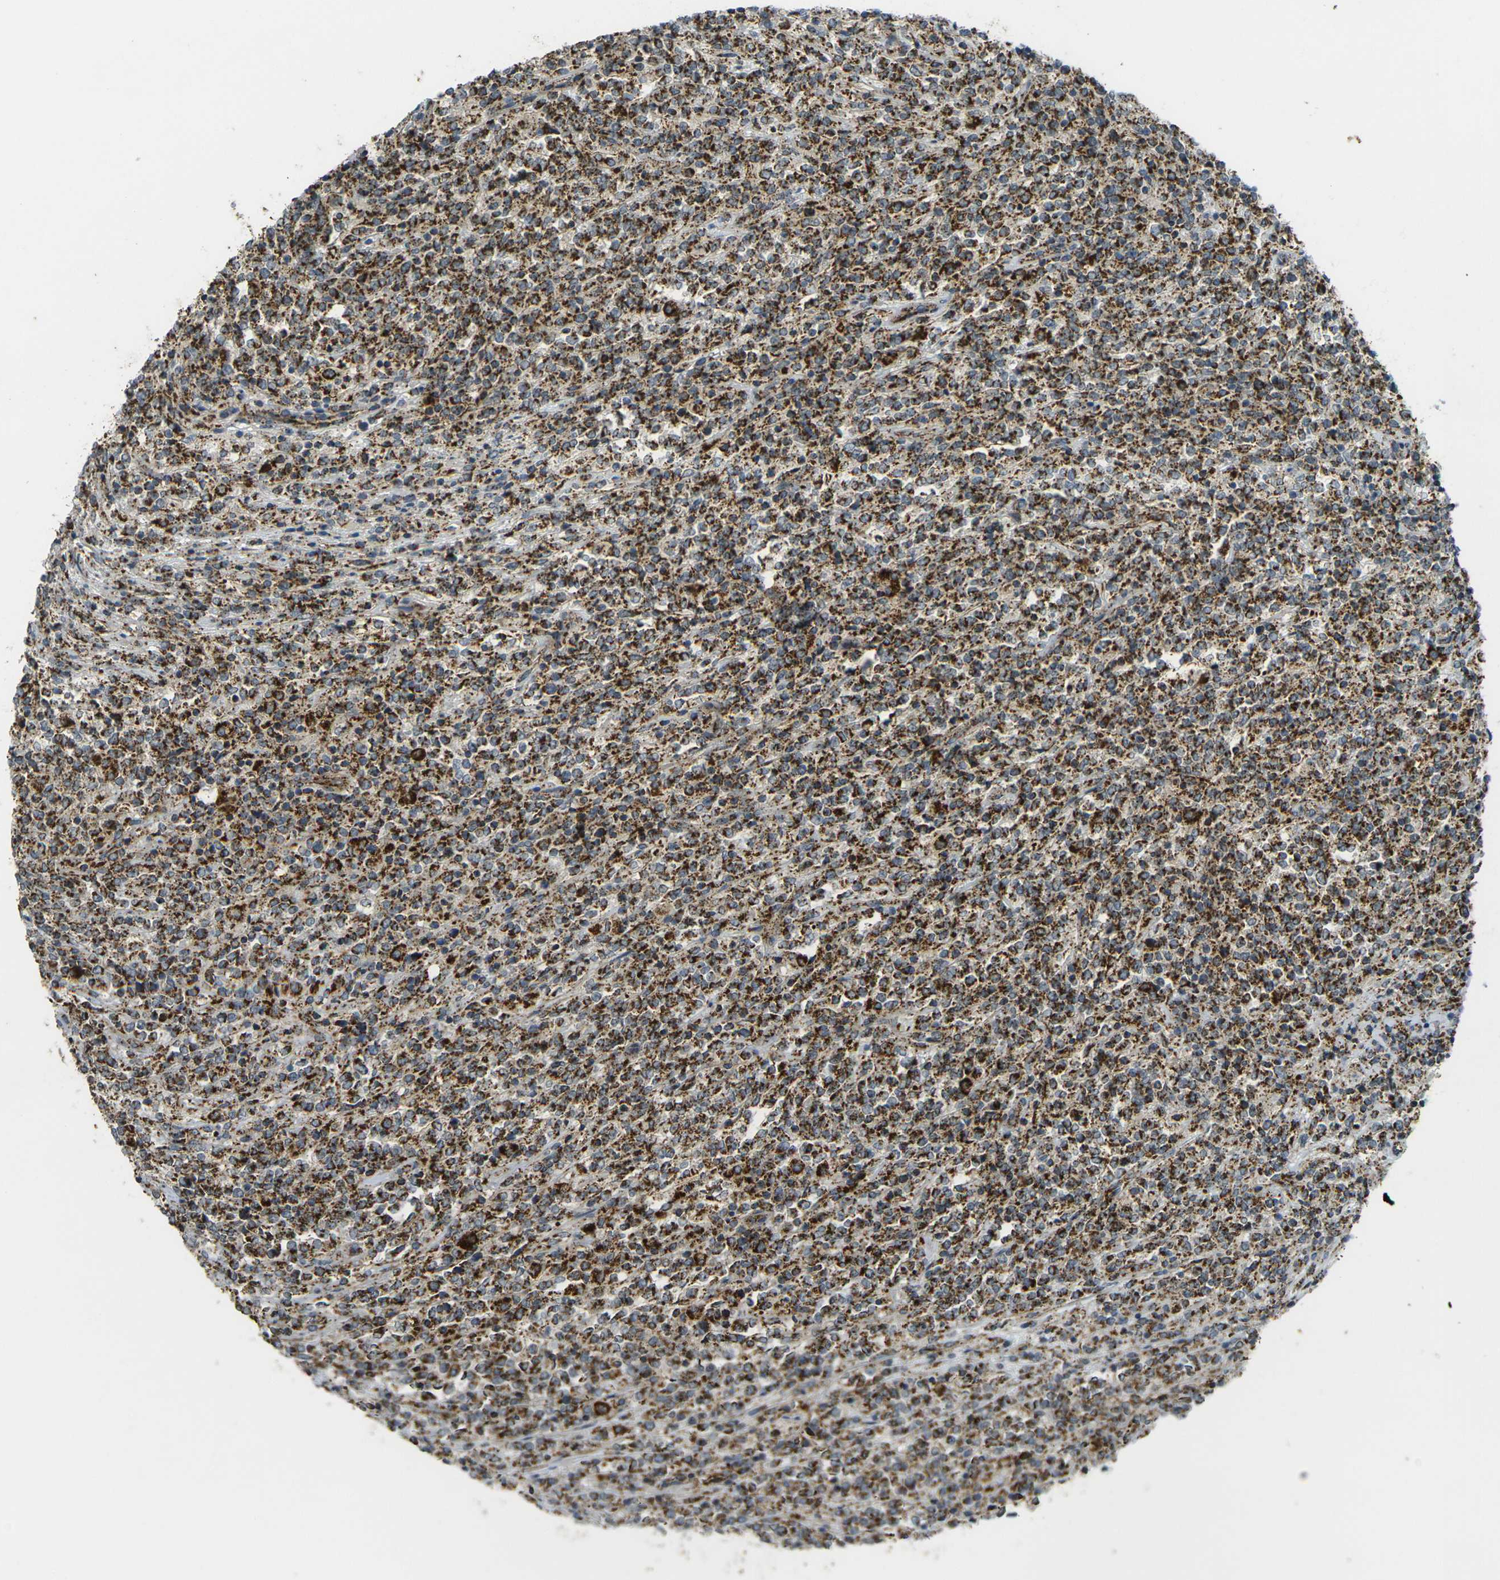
{"staining": {"intensity": "strong", "quantity": ">75%", "location": "cytoplasmic/membranous"}, "tissue": "lymphoma", "cell_type": "Tumor cells", "image_type": "cancer", "snomed": [{"axis": "morphology", "description": "Malignant lymphoma, non-Hodgkin's type, High grade"}, {"axis": "topography", "description": "Soft tissue"}], "caption": "Brown immunohistochemical staining in human lymphoma shows strong cytoplasmic/membranous staining in about >75% of tumor cells.", "gene": "IGF1R", "patient": {"sex": "male", "age": 18}}